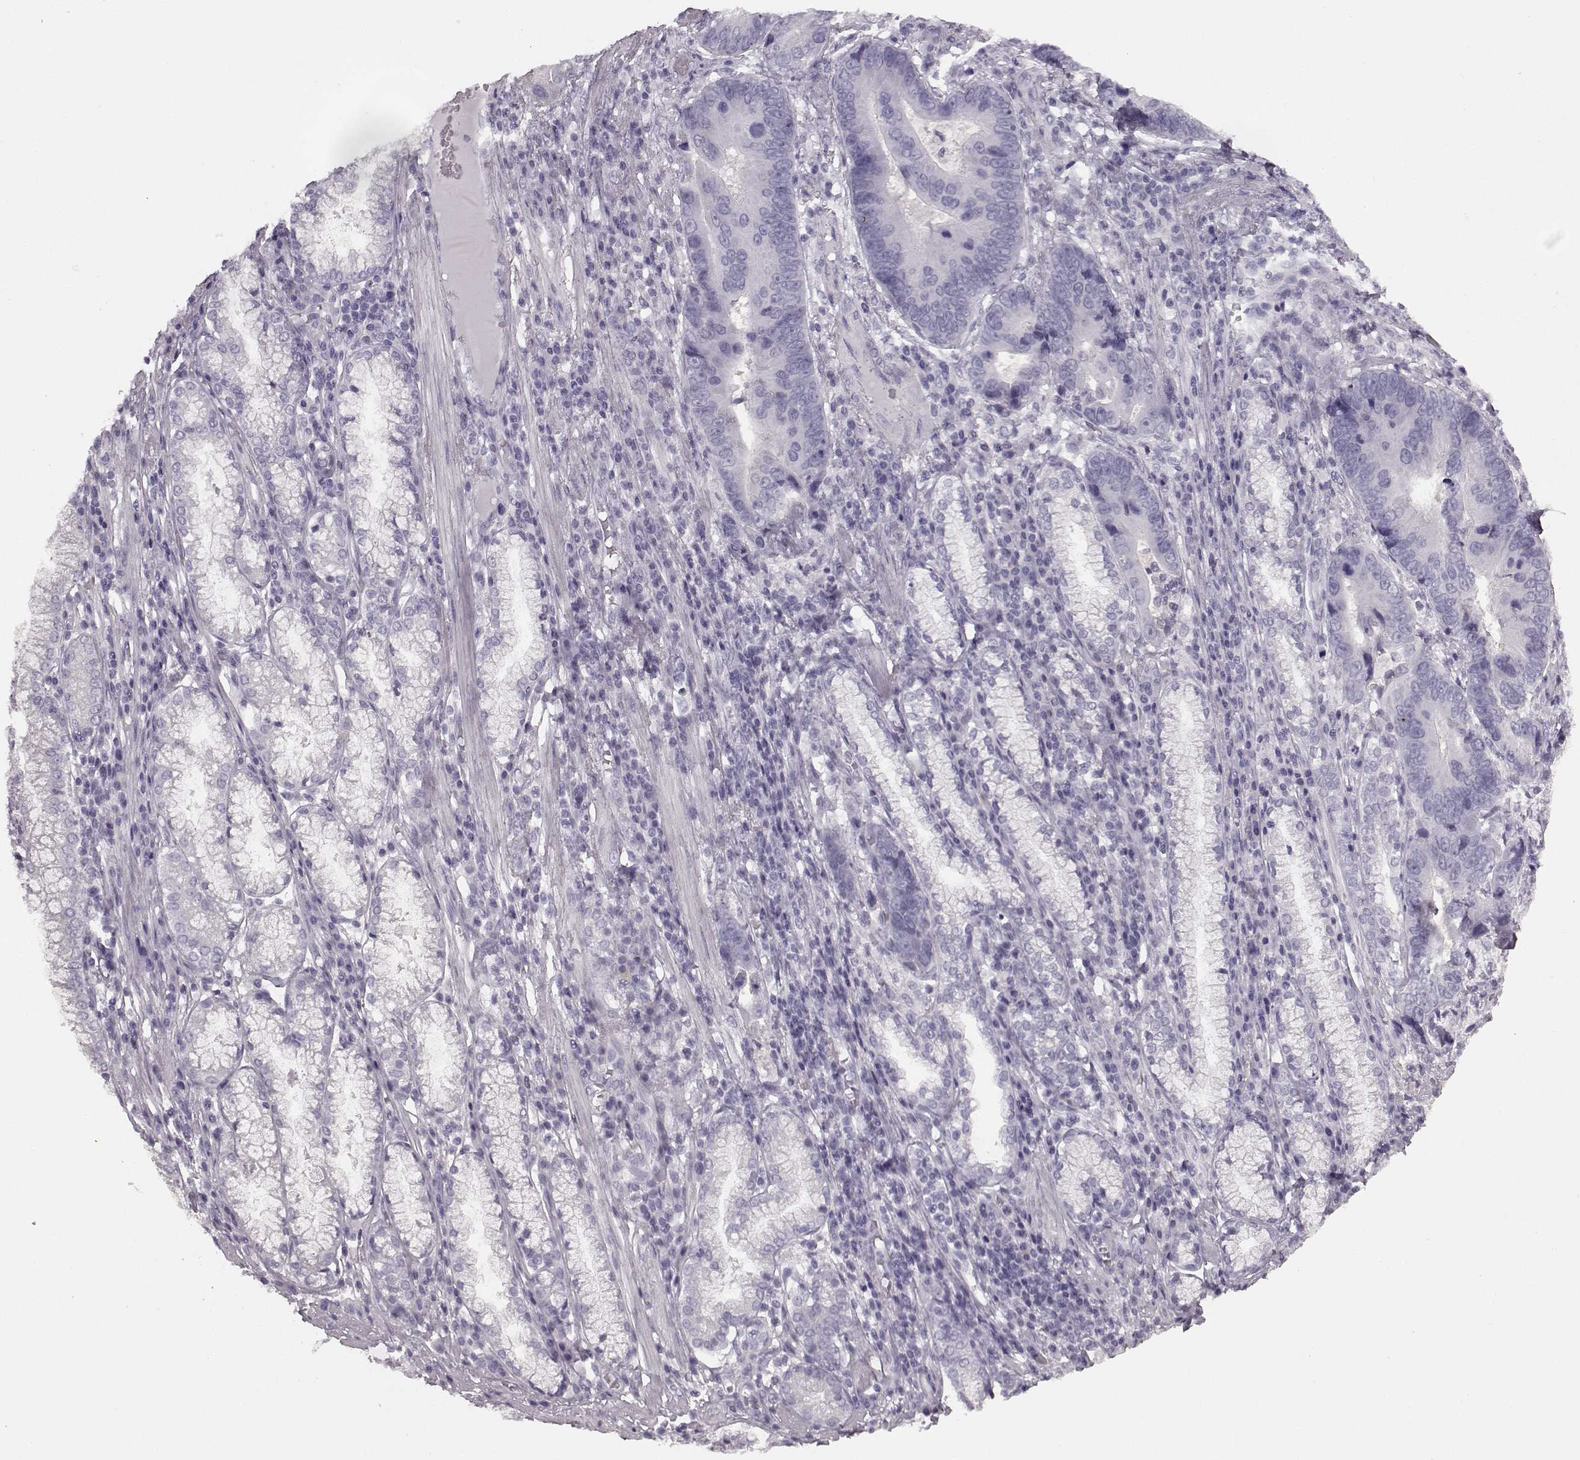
{"staining": {"intensity": "negative", "quantity": "none", "location": "none"}, "tissue": "stomach cancer", "cell_type": "Tumor cells", "image_type": "cancer", "snomed": [{"axis": "morphology", "description": "Adenocarcinoma, NOS"}, {"axis": "topography", "description": "Stomach"}], "caption": "High power microscopy image of an immunohistochemistry (IHC) photomicrograph of stomach cancer (adenocarcinoma), revealing no significant staining in tumor cells.", "gene": "SEMG2", "patient": {"sex": "male", "age": 84}}